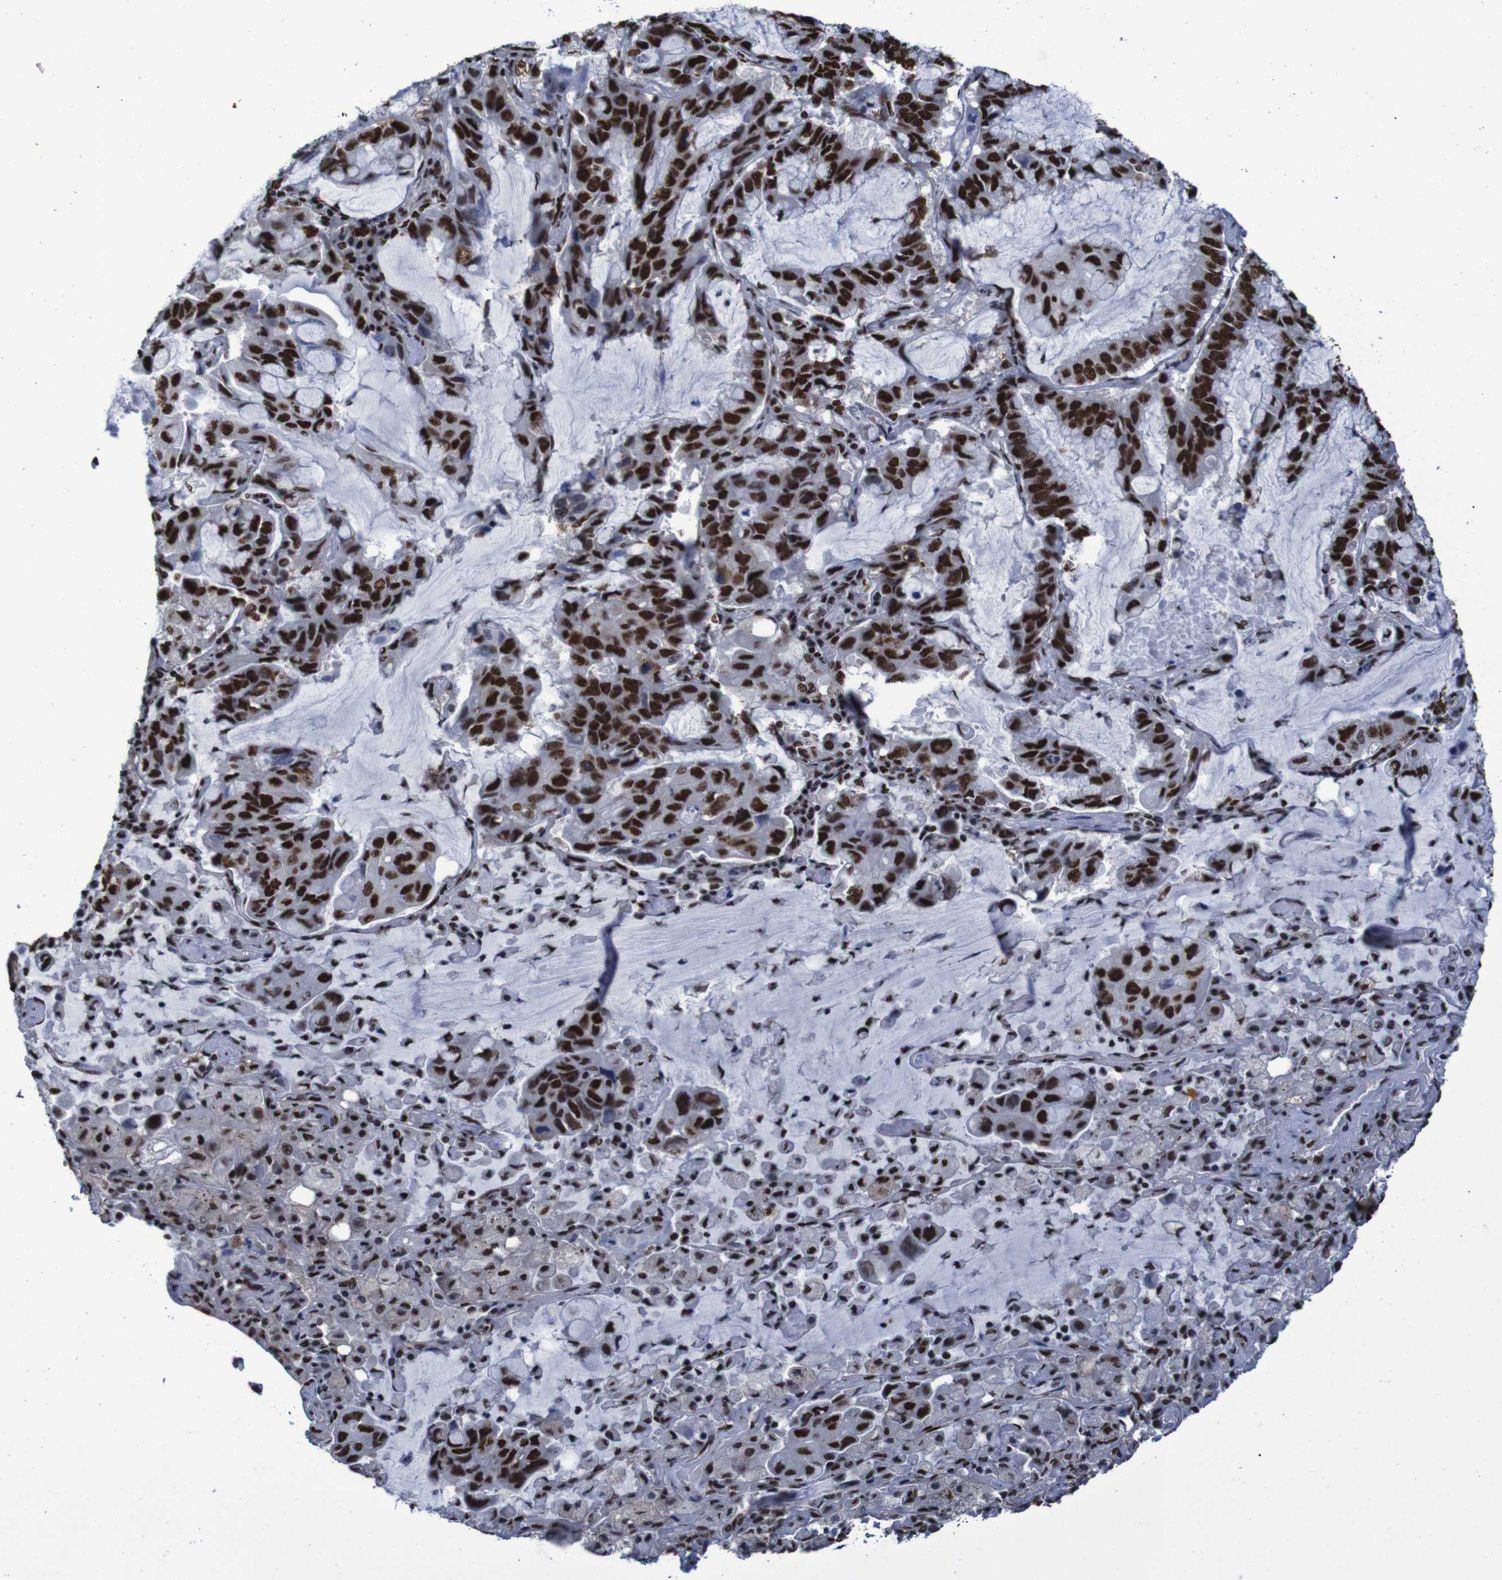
{"staining": {"intensity": "strong", "quantity": ">75%", "location": "nuclear"}, "tissue": "lung cancer", "cell_type": "Tumor cells", "image_type": "cancer", "snomed": [{"axis": "morphology", "description": "Adenocarcinoma, NOS"}, {"axis": "topography", "description": "Lung"}], "caption": "An IHC photomicrograph of tumor tissue is shown. Protein staining in brown highlights strong nuclear positivity in lung cancer within tumor cells.", "gene": "HNRNPR", "patient": {"sex": "male", "age": 64}}